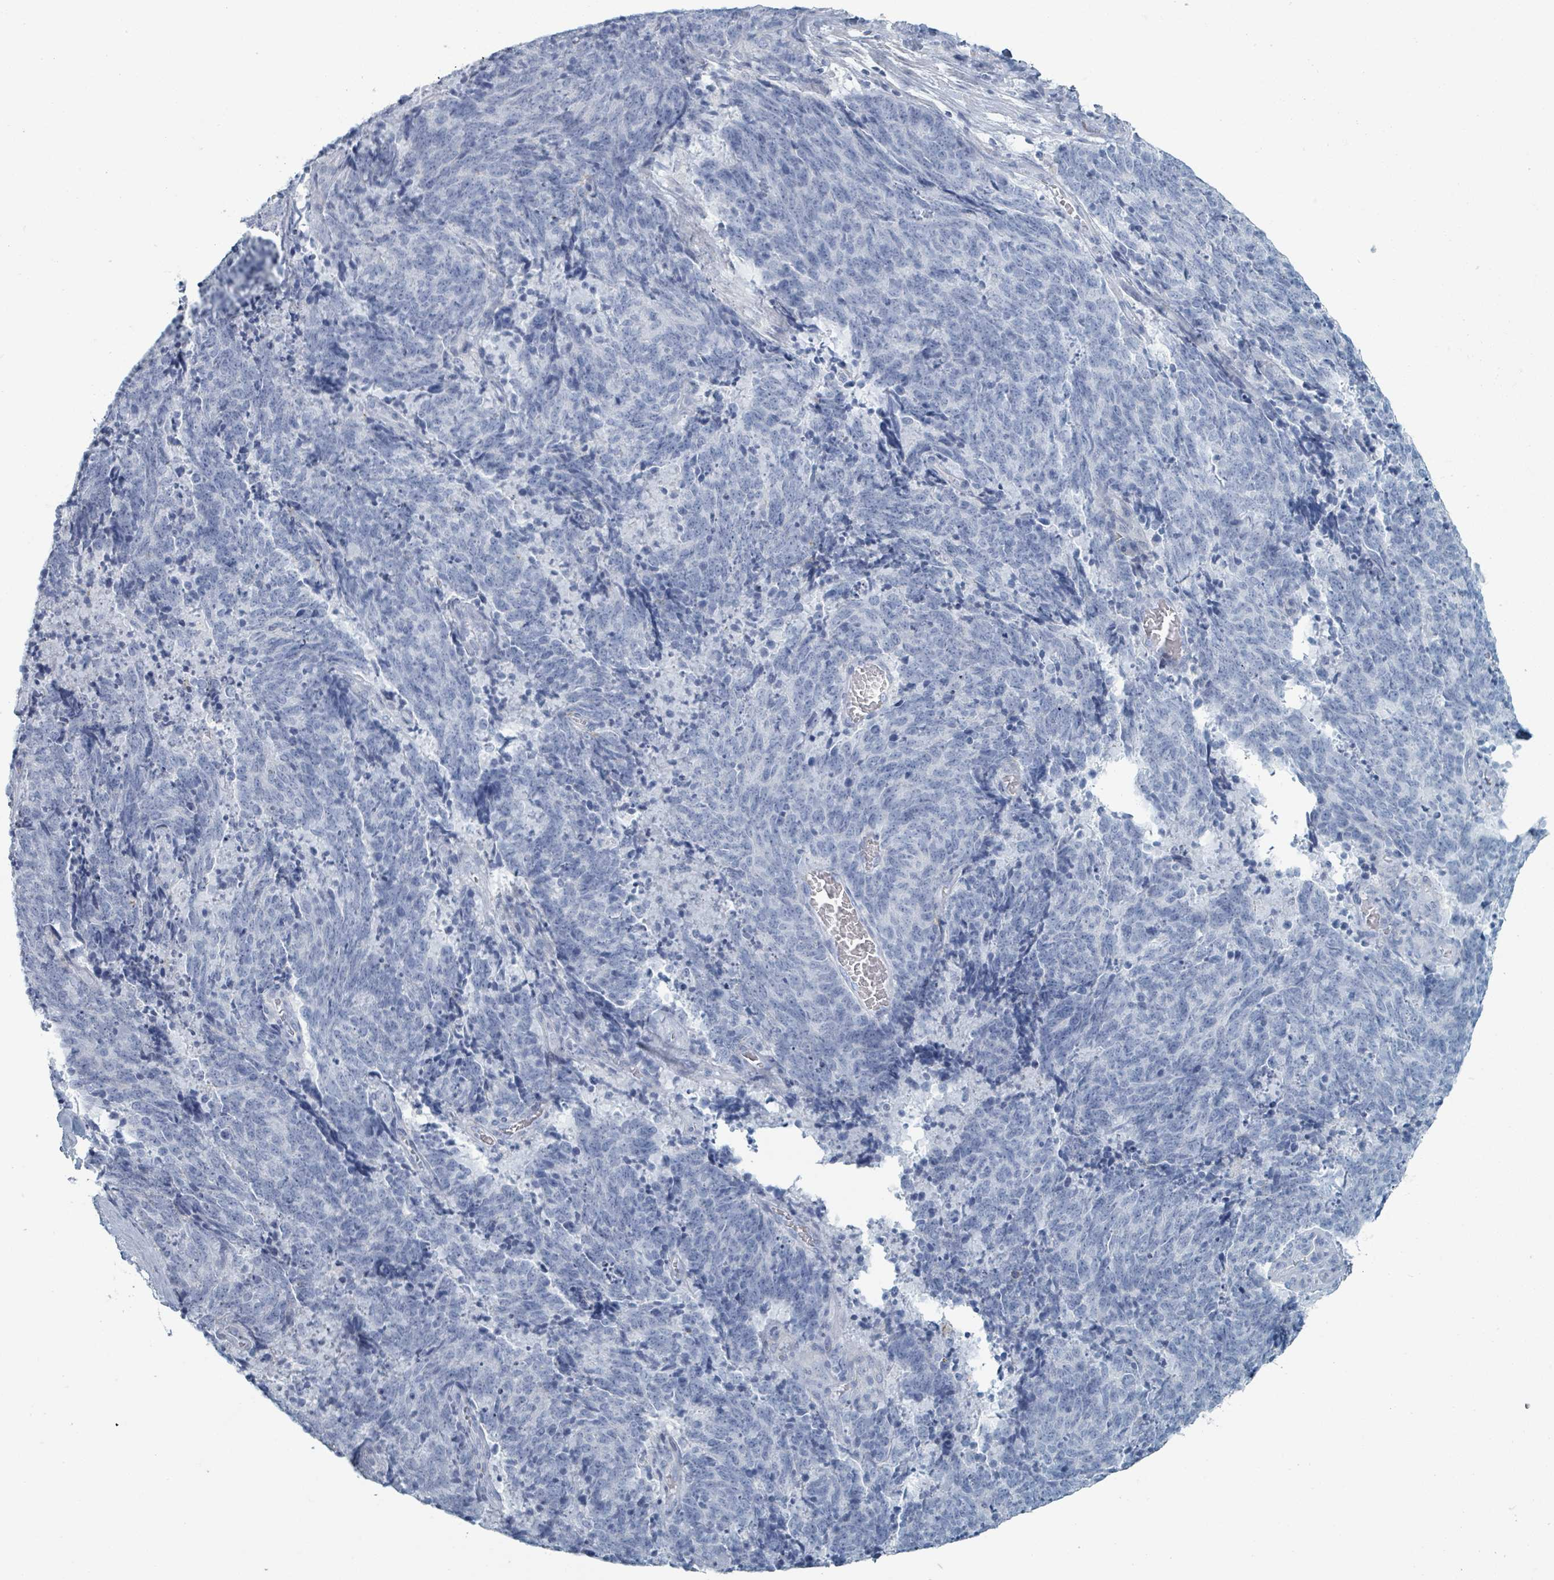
{"staining": {"intensity": "negative", "quantity": "none", "location": "none"}, "tissue": "cervical cancer", "cell_type": "Tumor cells", "image_type": "cancer", "snomed": [{"axis": "morphology", "description": "Squamous cell carcinoma, NOS"}, {"axis": "topography", "description": "Cervix"}], "caption": "Immunohistochemical staining of human cervical cancer (squamous cell carcinoma) displays no significant expression in tumor cells.", "gene": "HEATR5A", "patient": {"sex": "female", "age": 29}}